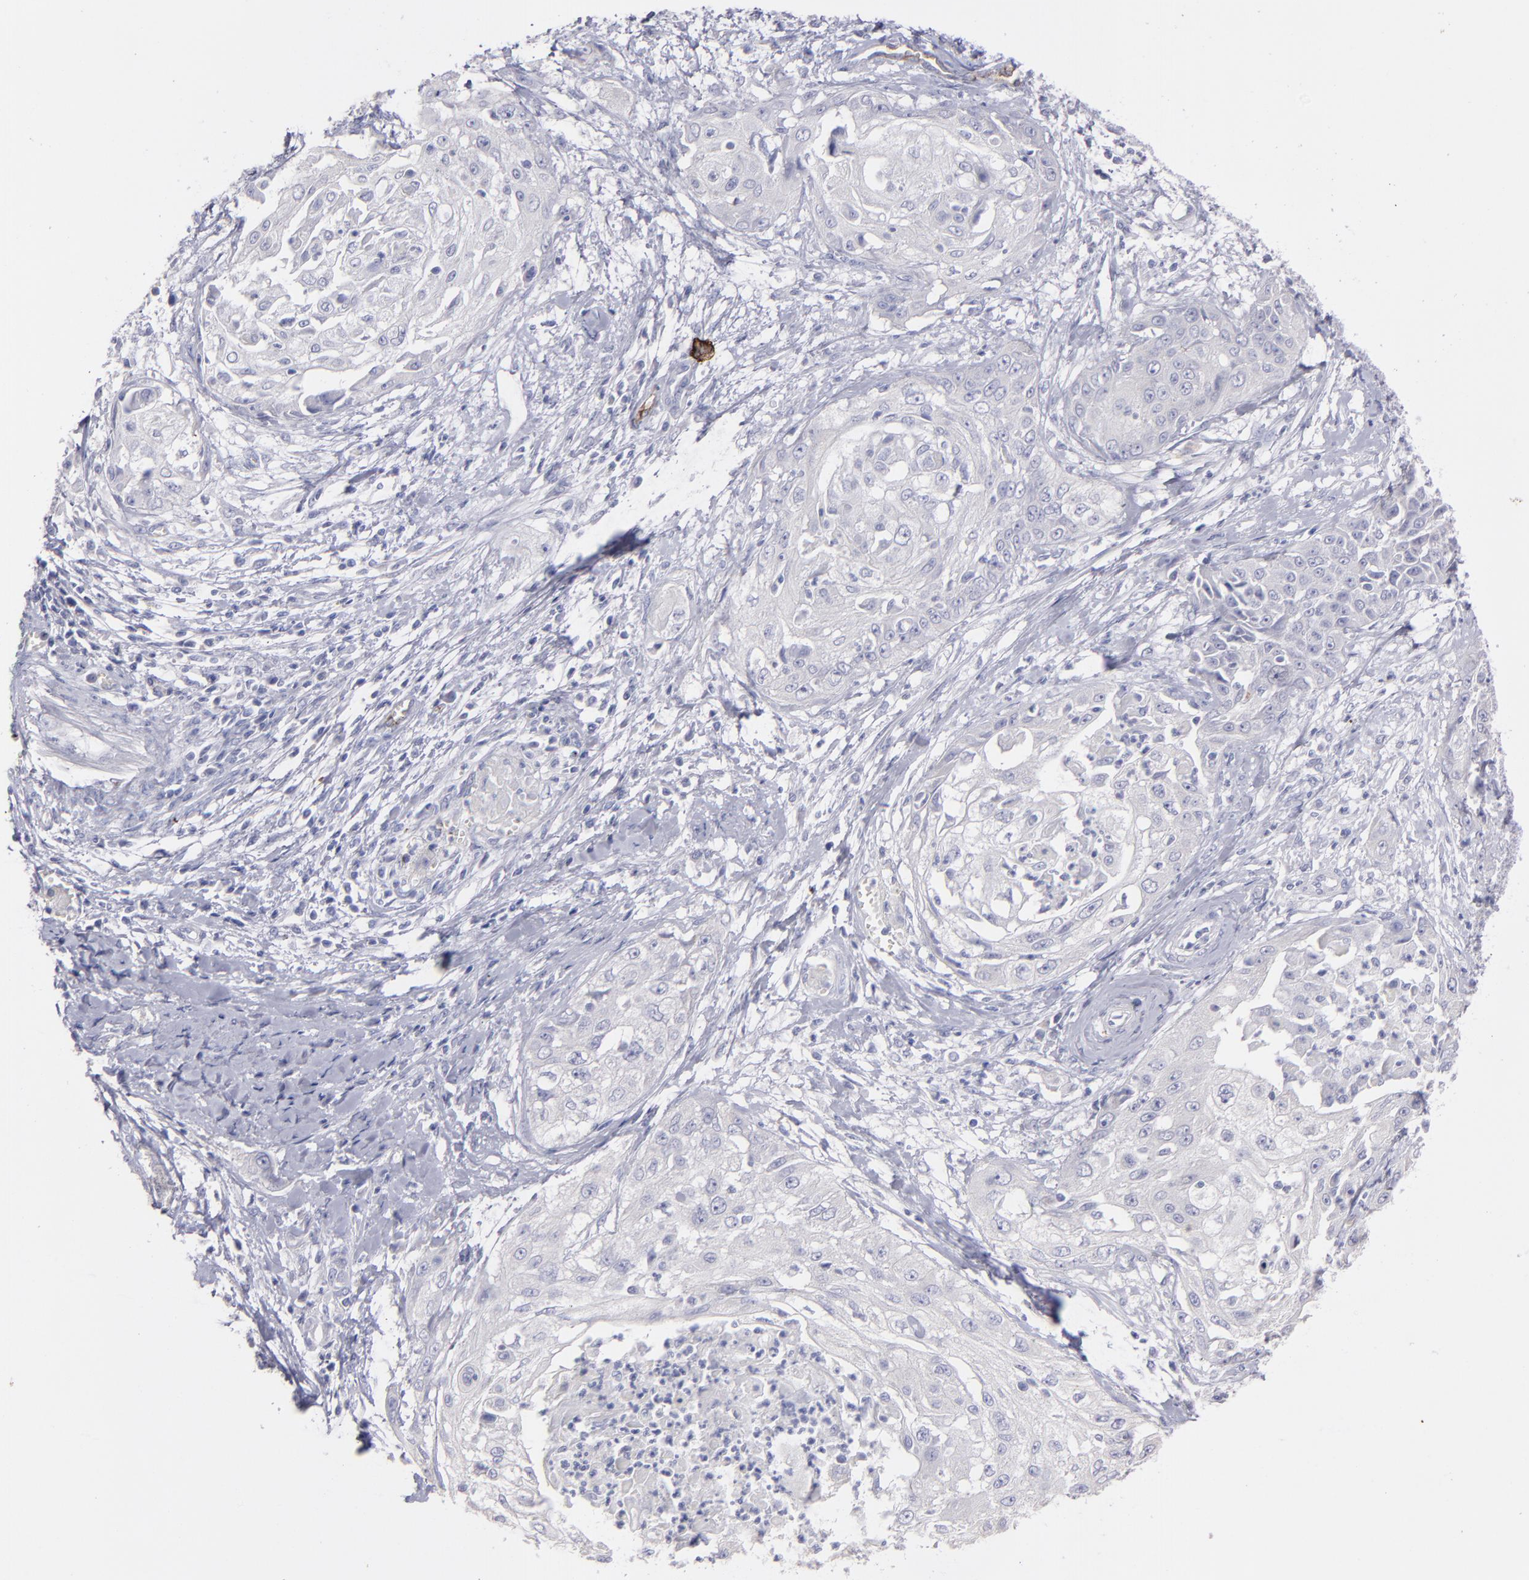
{"staining": {"intensity": "negative", "quantity": "none", "location": "none"}, "tissue": "cervical cancer", "cell_type": "Tumor cells", "image_type": "cancer", "snomed": [{"axis": "morphology", "description": "Squamous cell carcinoma, NOS"}, {"axis": "topography", "description": "Cervix"}], "caption": "High power microscopy micrograph of an immunohistochemistry (IHC) micrograph of cervical cancer (squamous cell carcinoma), revealing no significant staining in tumor cells.", "gene": "SNAP25", "patient": {"sex": "female", "age": 64}}